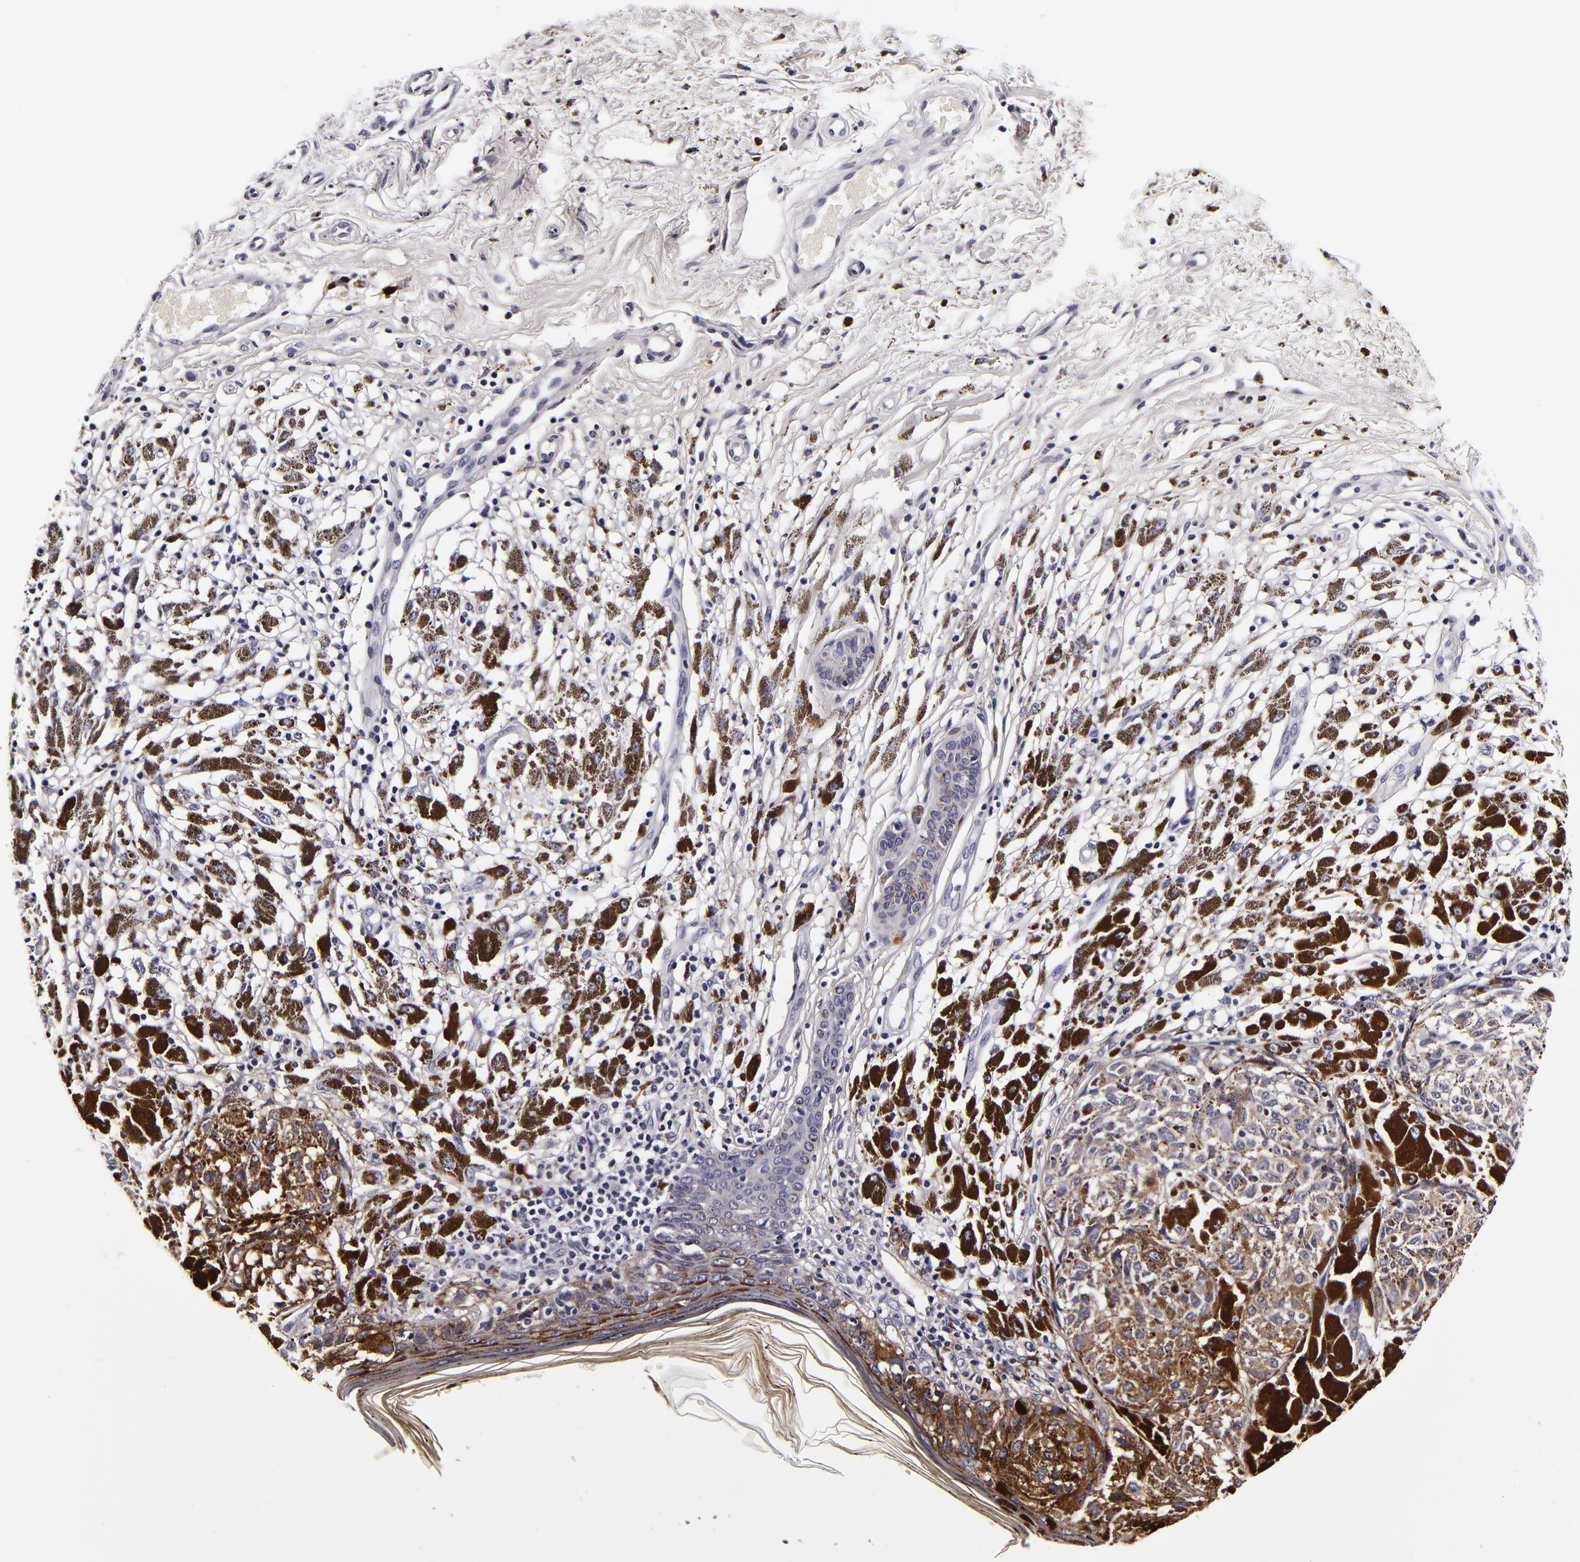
{"staining": {"intensity": "negative", "quantity": "none", "location": "none"}, "tissue": "melanoma", "cell_type": "Tumor cells", "image_type": "cancer", "snomed": [{"axis": "morphology", "description": "Malignant melanoma, NOS"}, {"axis": "topography", "description": "Skin"}], "caption": "High power microscopy photomicrograph of an immunohistochemistry image of melanoma, revealing no significant staining in tumor cells.", "gene": "LGALS3BP", "patient": {"sex": "male", "age": 88}}